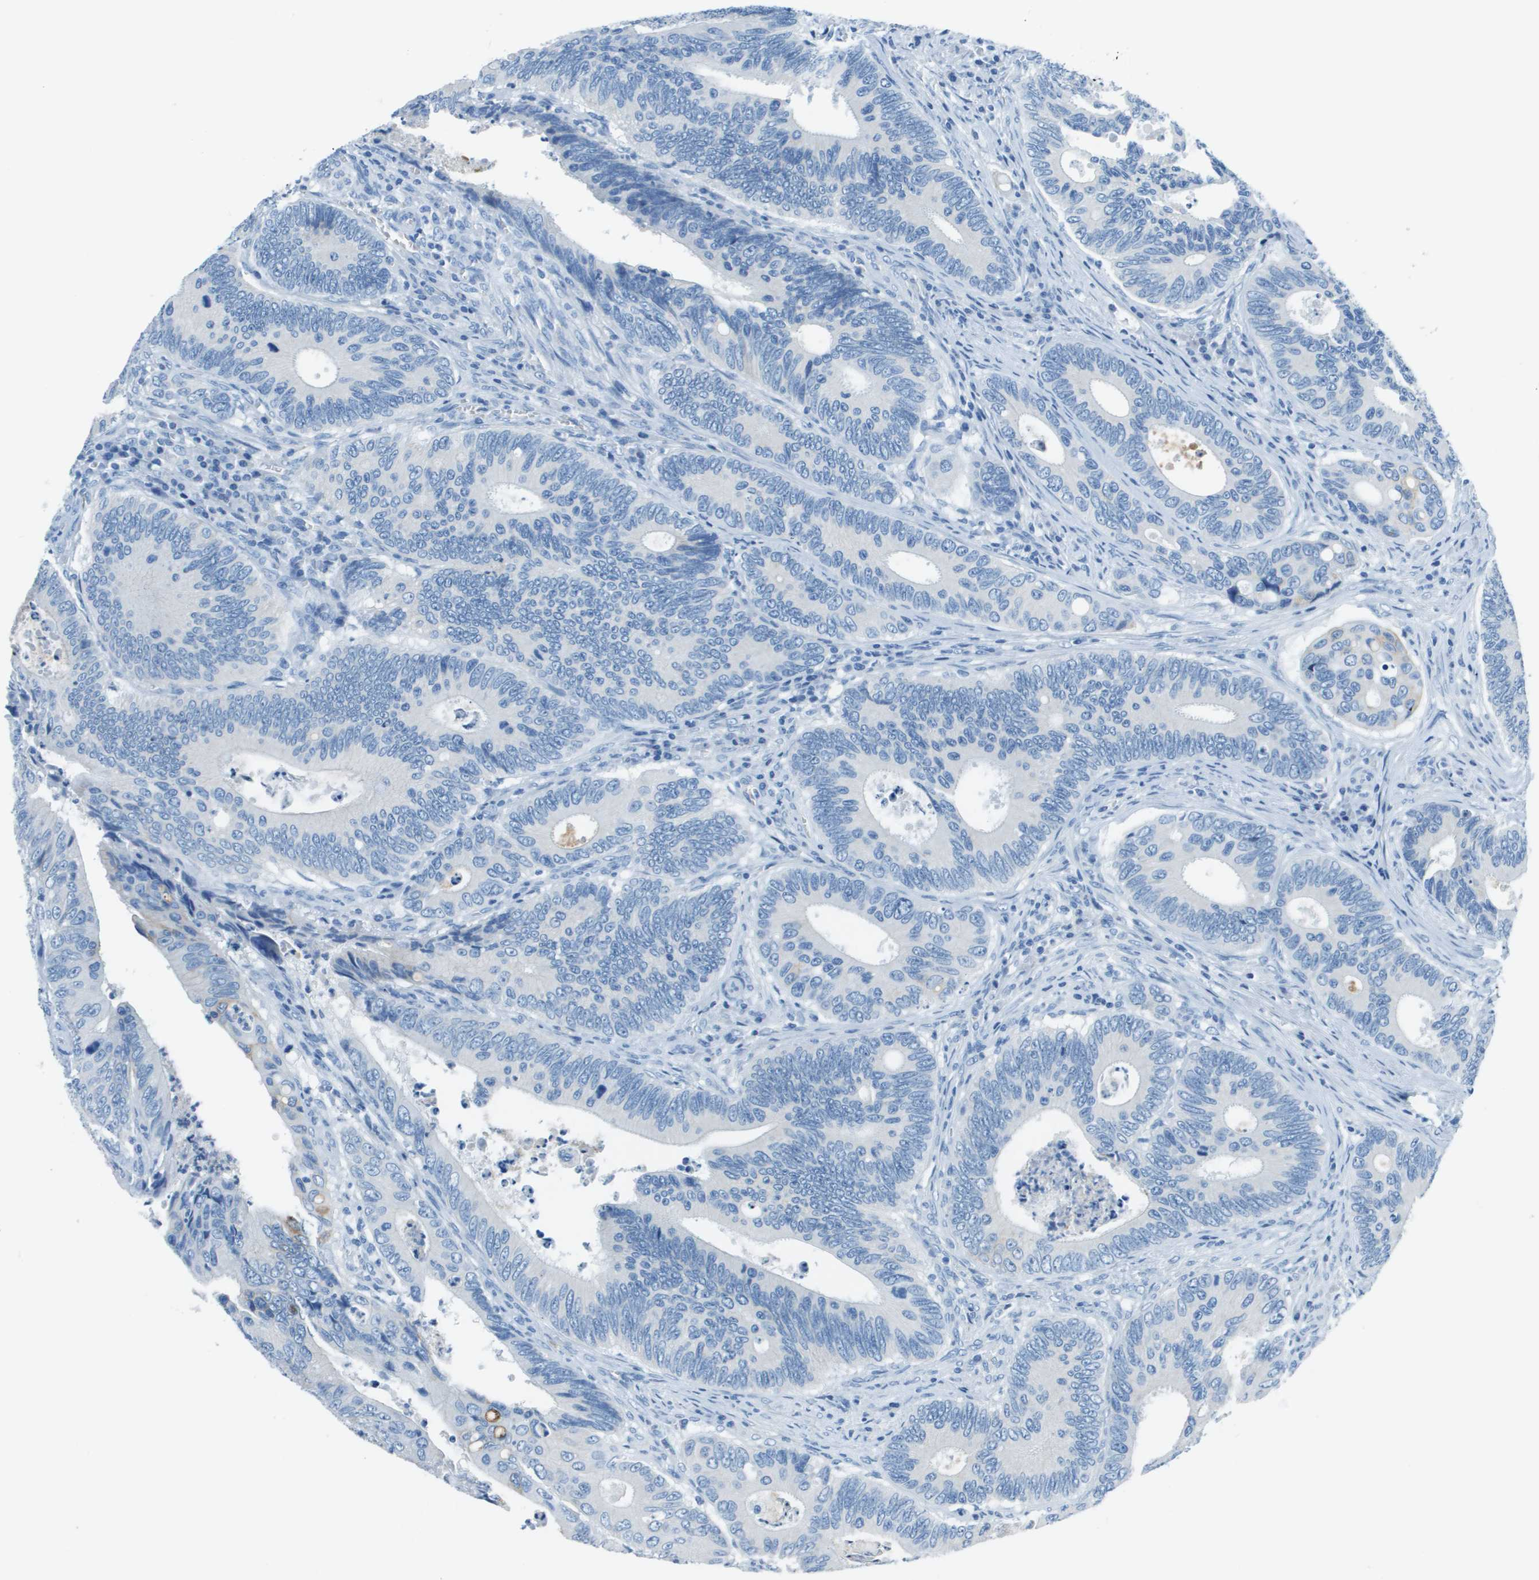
{"staining": {"intensity": "moderate", "quantity": "<25%", "location": "cytoplasmic/membranous"}, "tissue": "colorectal cancer", "cell_type": "Tumor cells", "image_type": "cancer", "snomed": [{"axis": "morphology", "description": "Inflammation, NOS"}, {"axis": "morphology", "description": "Adenocarcinoma, NOS"}, {"axis": "topography", "description": "Colon"}], "caption": "Colorectal cancer (adenocarcinoma) tissue displays moderate cytoplasmic/membranous staining in about <25% of tumor cells, visualized by immunohistochemistry. The staining was performed using DAB (3,3'-diaminobenzidine), with brown indicating positive protein expression. Nuclei are stained blue with hematoxylin.", "gene": "SLC16A10", "patient": {"sex": "male", "age": 72}}